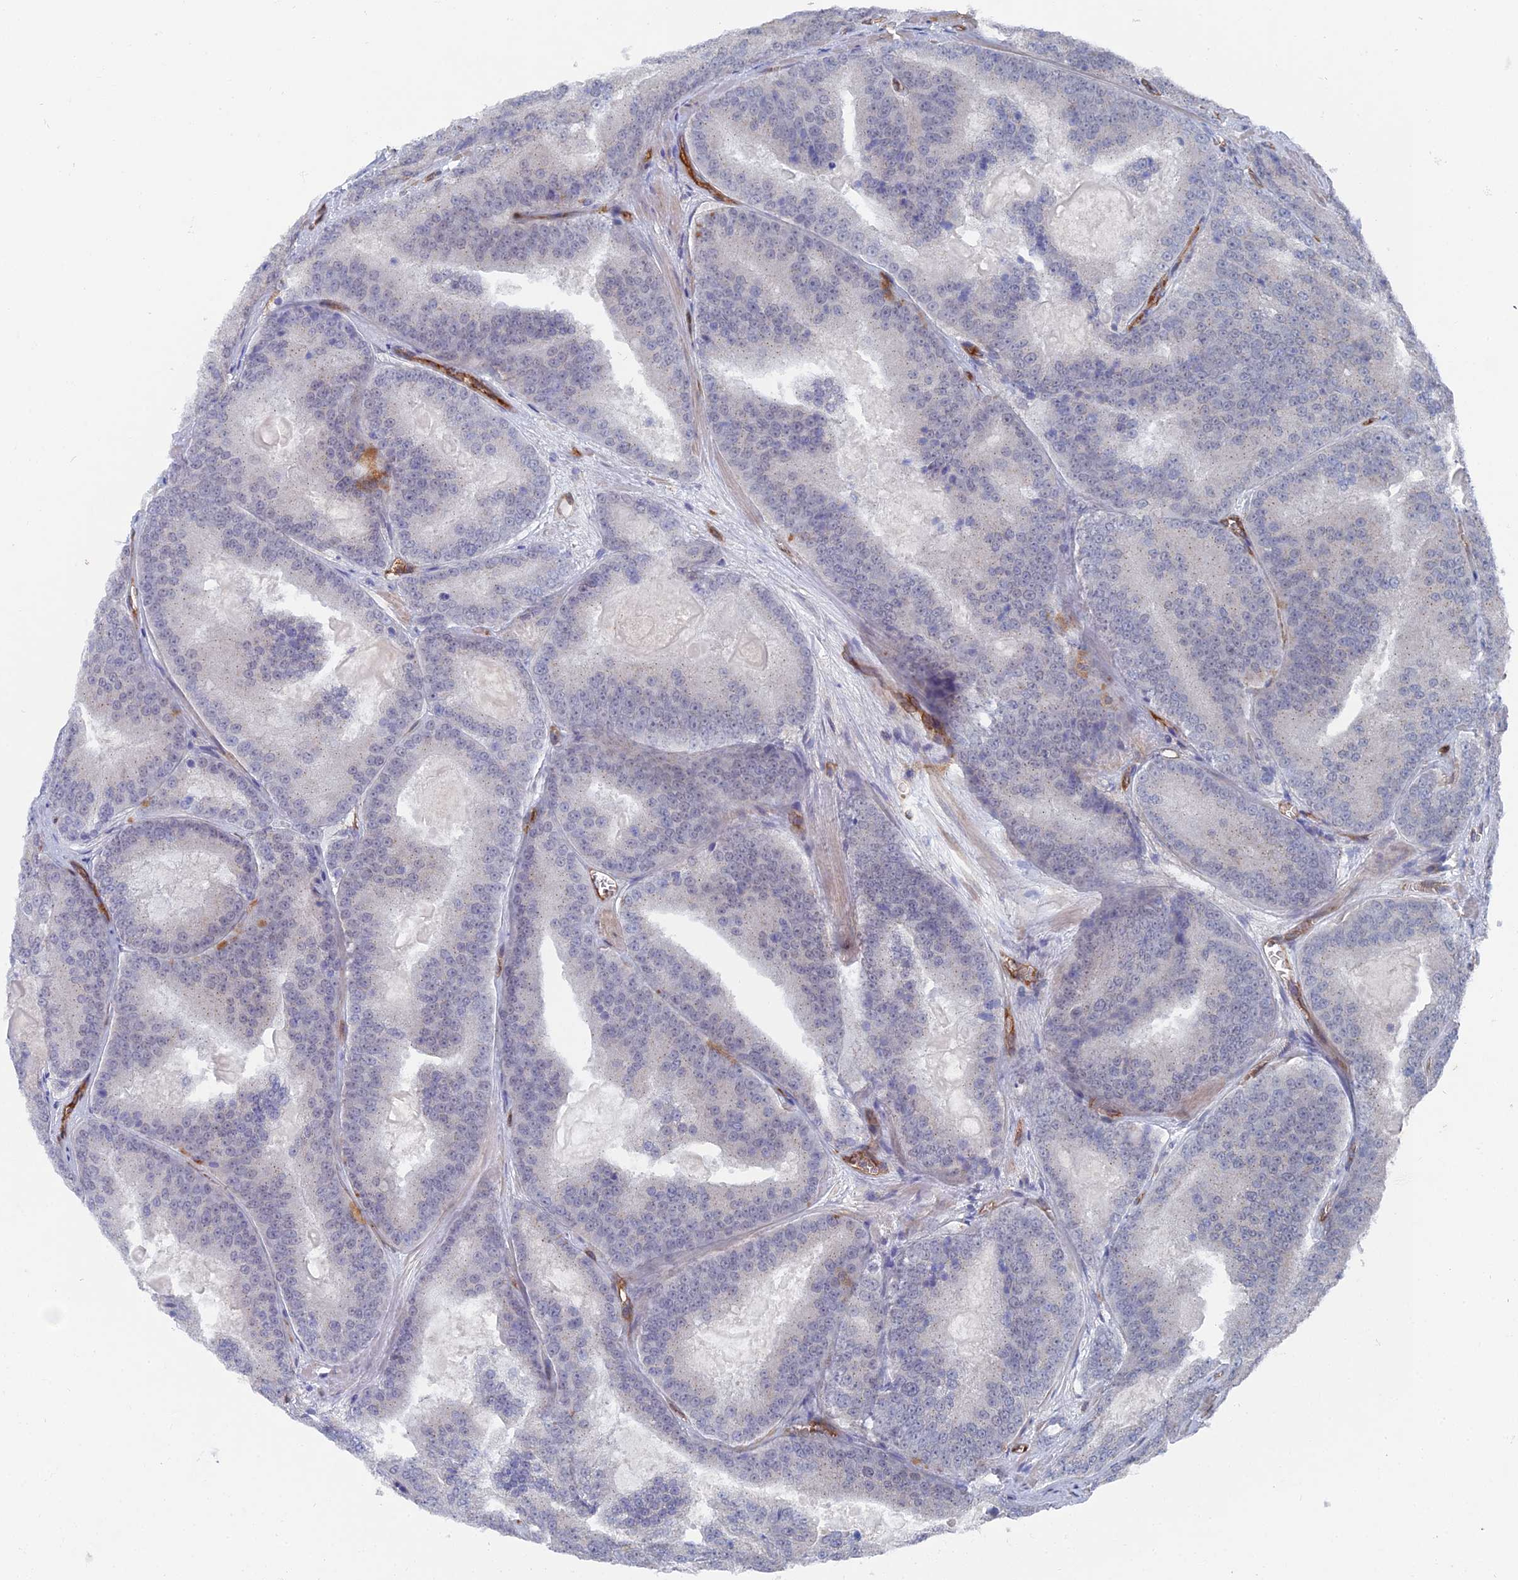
{"staining": {"intensity": "negative", "quantity": "none", "location": "none"}, "tissue": "prostate cancer", "cell_type": "Tumor cells", "image_type": "cancer", "snomed": [{"axis": "morphology", "description": "Adenocarcinoma, High grade"}, {"axis": "topography", "description": "Prostate"}], "caption": "DAB (3,3'-diaminobenzidine) immunohistochemical staining of prostate cancer demonstrates no significant expression in tumor cells.", "gene": "ARAP3", "patient": {"sex": "male", "age": 61}}